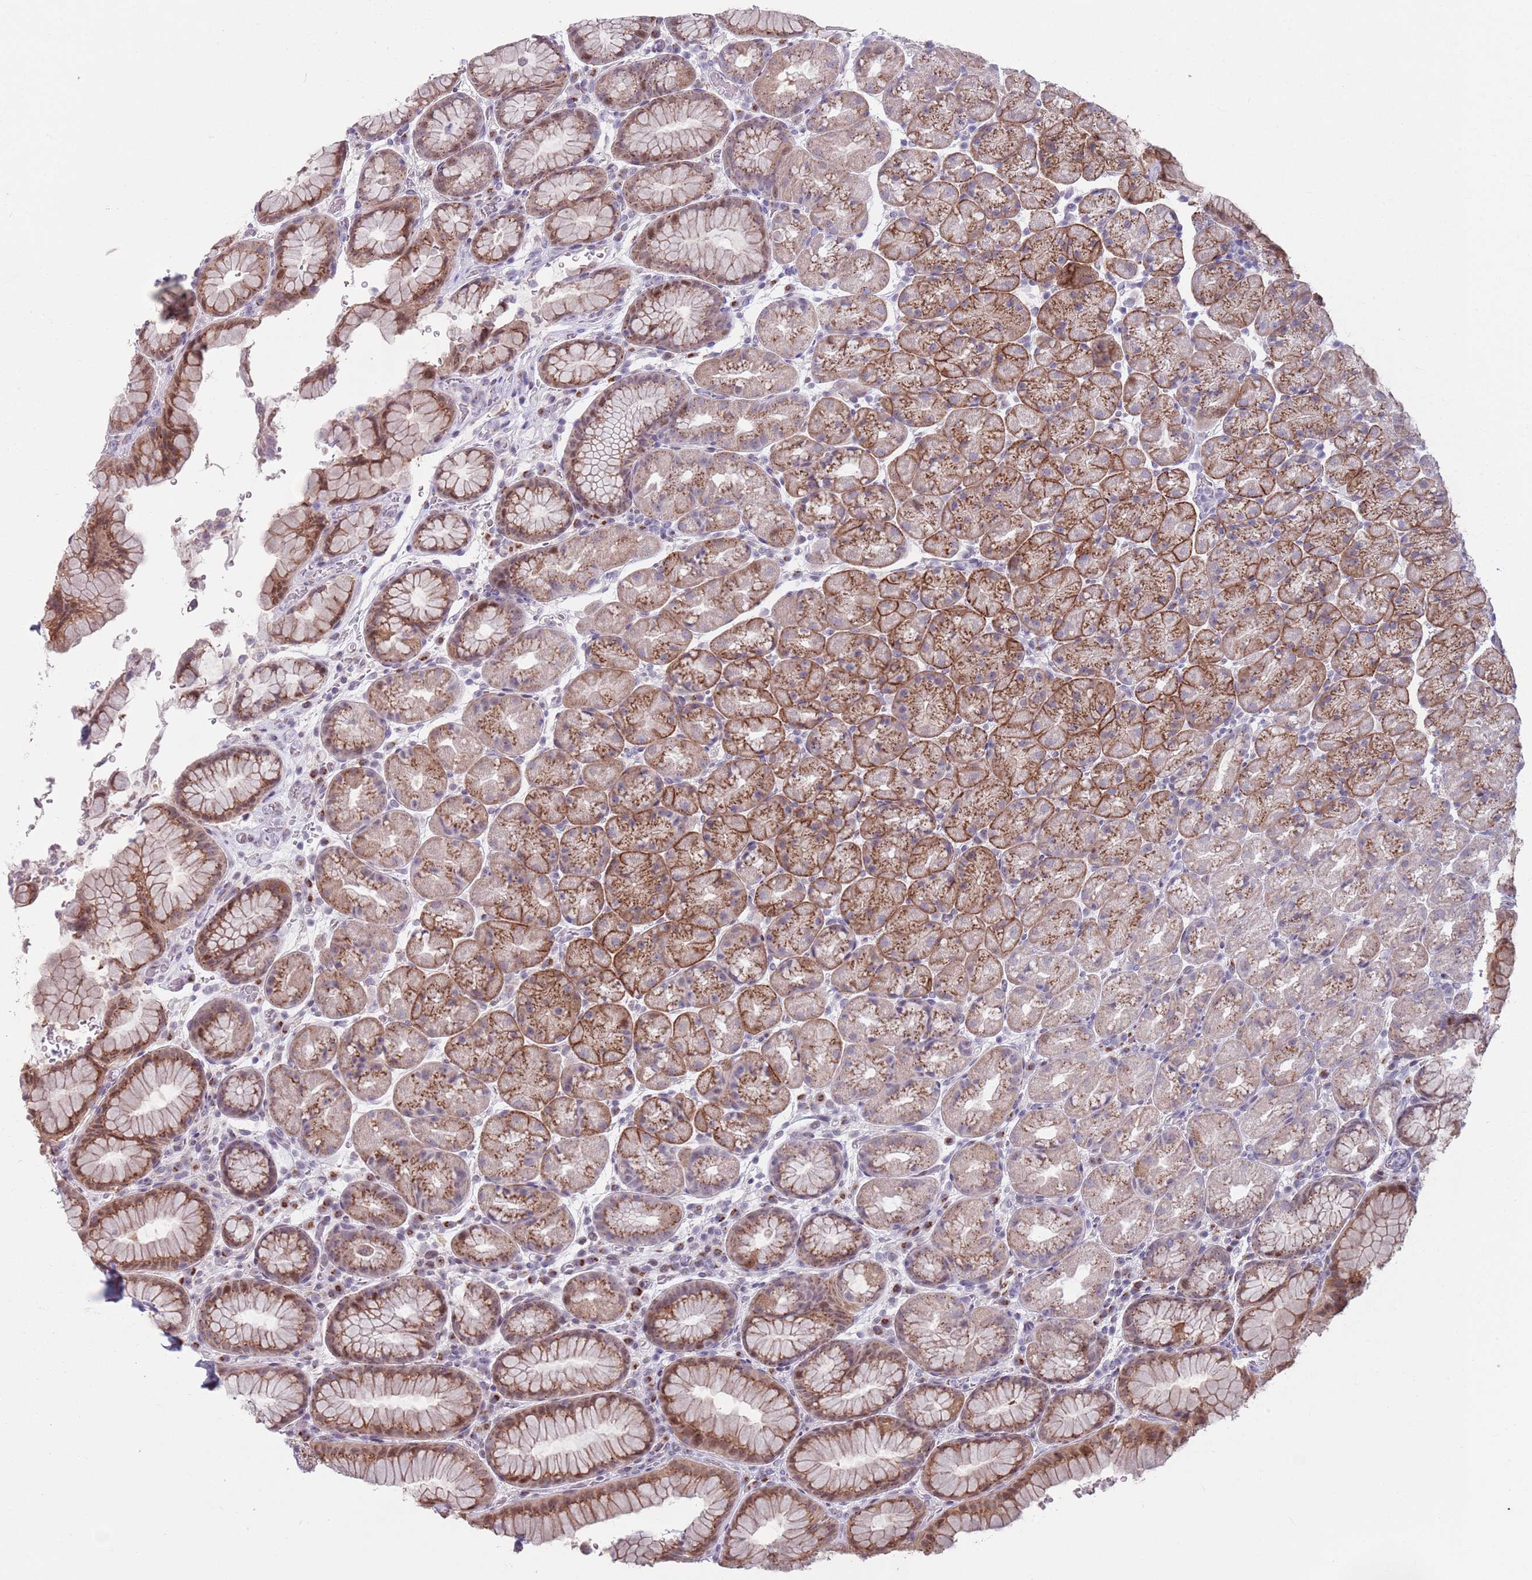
{"staining": {"intensity": "moderate", "quantity": "25%-75%", "location": "cytoplasmic/membranous"}, "tissue": "stomach", "cell_type": "Glandular cells", "image_type": "normal", "snomed": [{"axis": "morphology", "description": "Normal tissue, NOS"}, {"axis": "topography", "description": "Stomach, upper"}, {"axis": "topography", "description": "Stomach, lower"}], "caption": "A brown stain highlights moderate cytoplasmic/membranous expression of a protein in glandular cells of benign stomach. The staining was performed using DAB, with brown indicating positive protein expression. Nuclei are stained blue with hematoxylin.", "gene": "ZKSCAN2", "patient": {"sex": "male", "age": 67}}